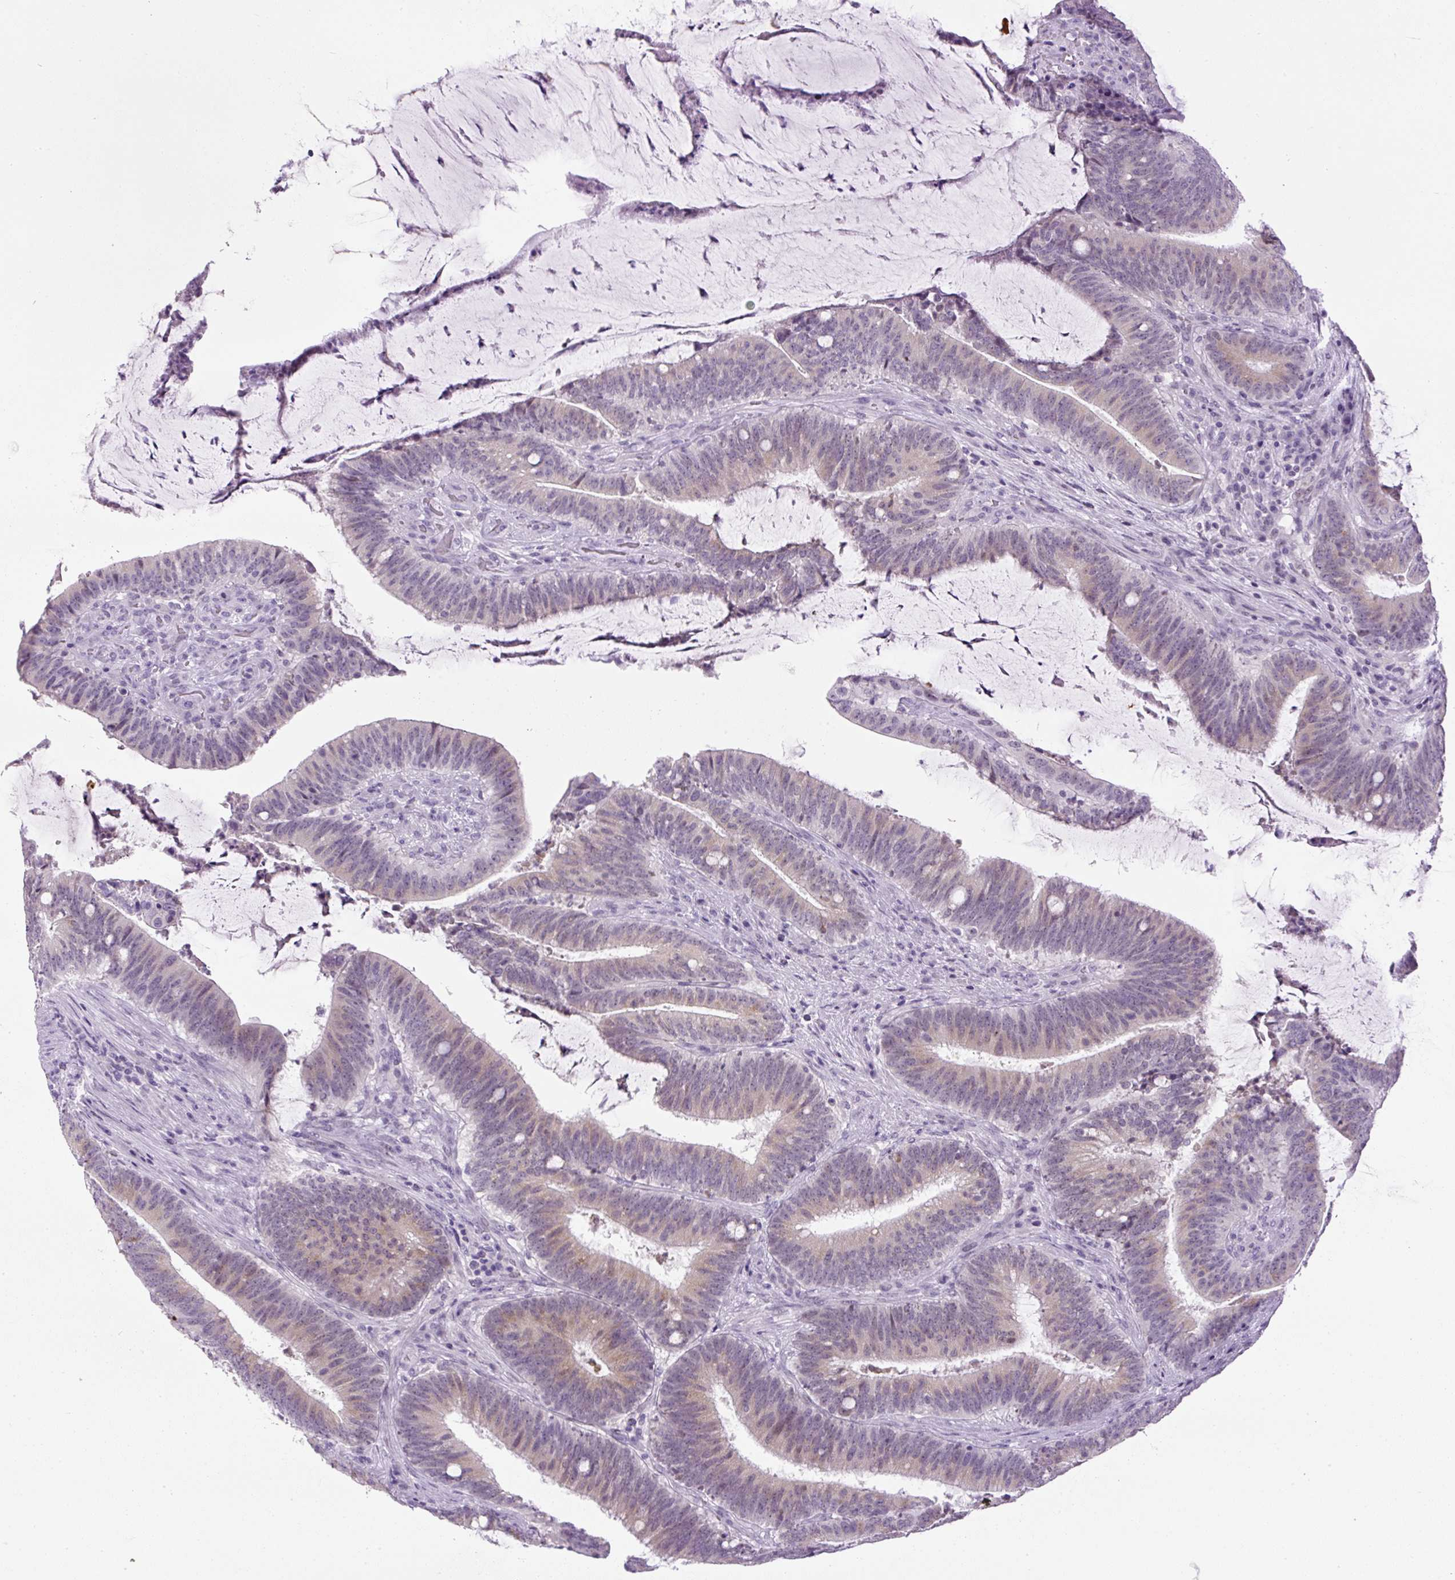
{"staining": {"intensity": "weak", "quantity": "25%-75%", "location": "cytoplasmic/membranous"}, "tissue": "colorectal cancer", "cell_type": "Tumor cells", "image_type": "cancer", "snomed": [{"axis": "morphology", "description": "Adenocarcinoma, NOS"}, {"axis": "topography", "description": "Colon"}], "caption": "Human colorectal cancer stained for a protein (brown) shows weak cytoplasmic/membranous positive staining in approximately 25%-75% of tumor cells.", "gene": "RHBDD2", "patient": {"sex": "female", "age": 43}}